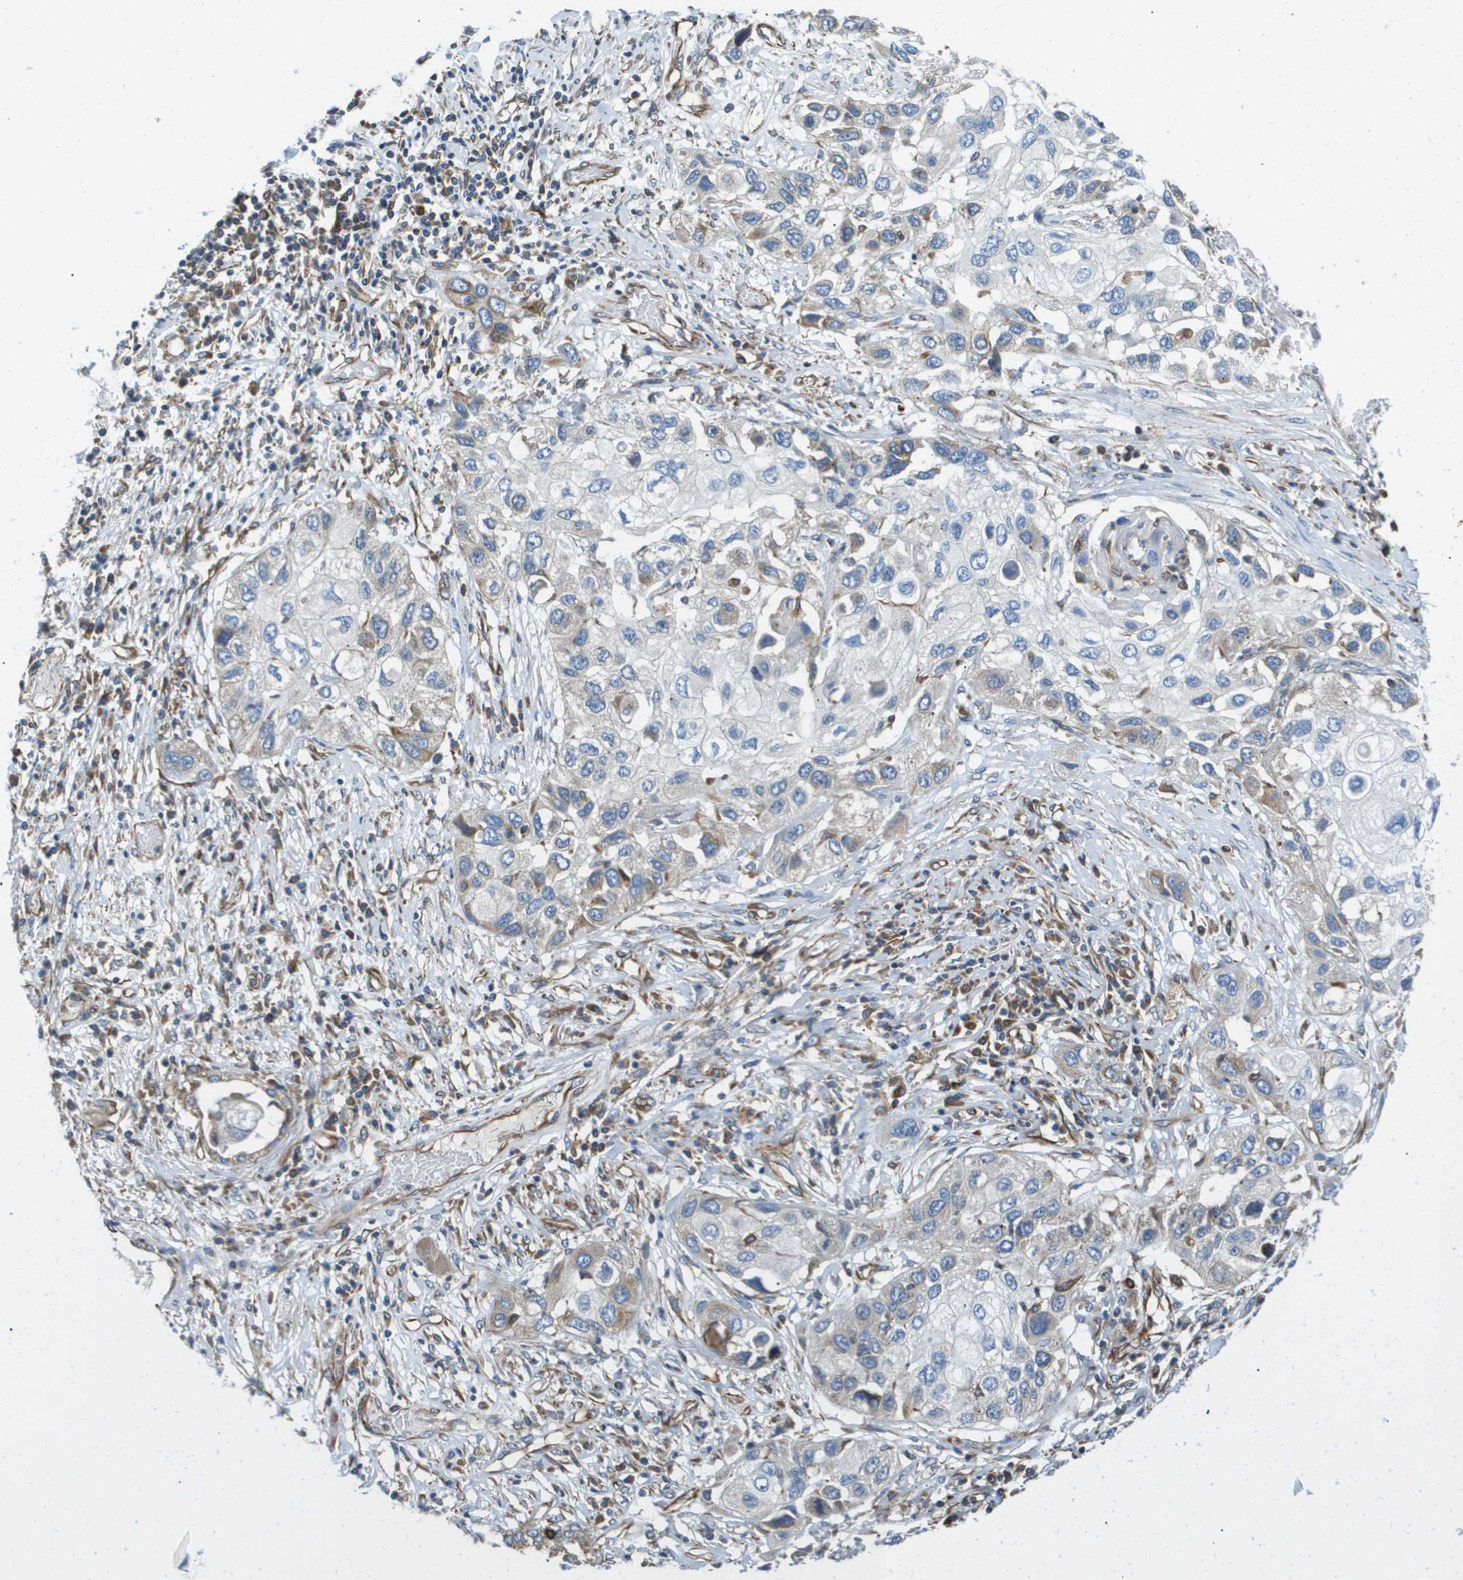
{"staining": {"intensity": "weak", "quantity": "<25%", "location": "cytoplasmic/membranous"}, "tissue": "lung cancer", "cell_type": "Tumor cells", "image_type": "cancer", "snomed": [{"axis": "morphology", "description": "Squamous cell carcinoma, NOS"}, {"axis": "topography", "description": "Lung"}], "caption": "This is a histopathology image of IHC staining of lung cancer, which shows no staining in tumor cells.", "gene": "HSD17B12", "patient": {"sex": "male", "age": 71}}